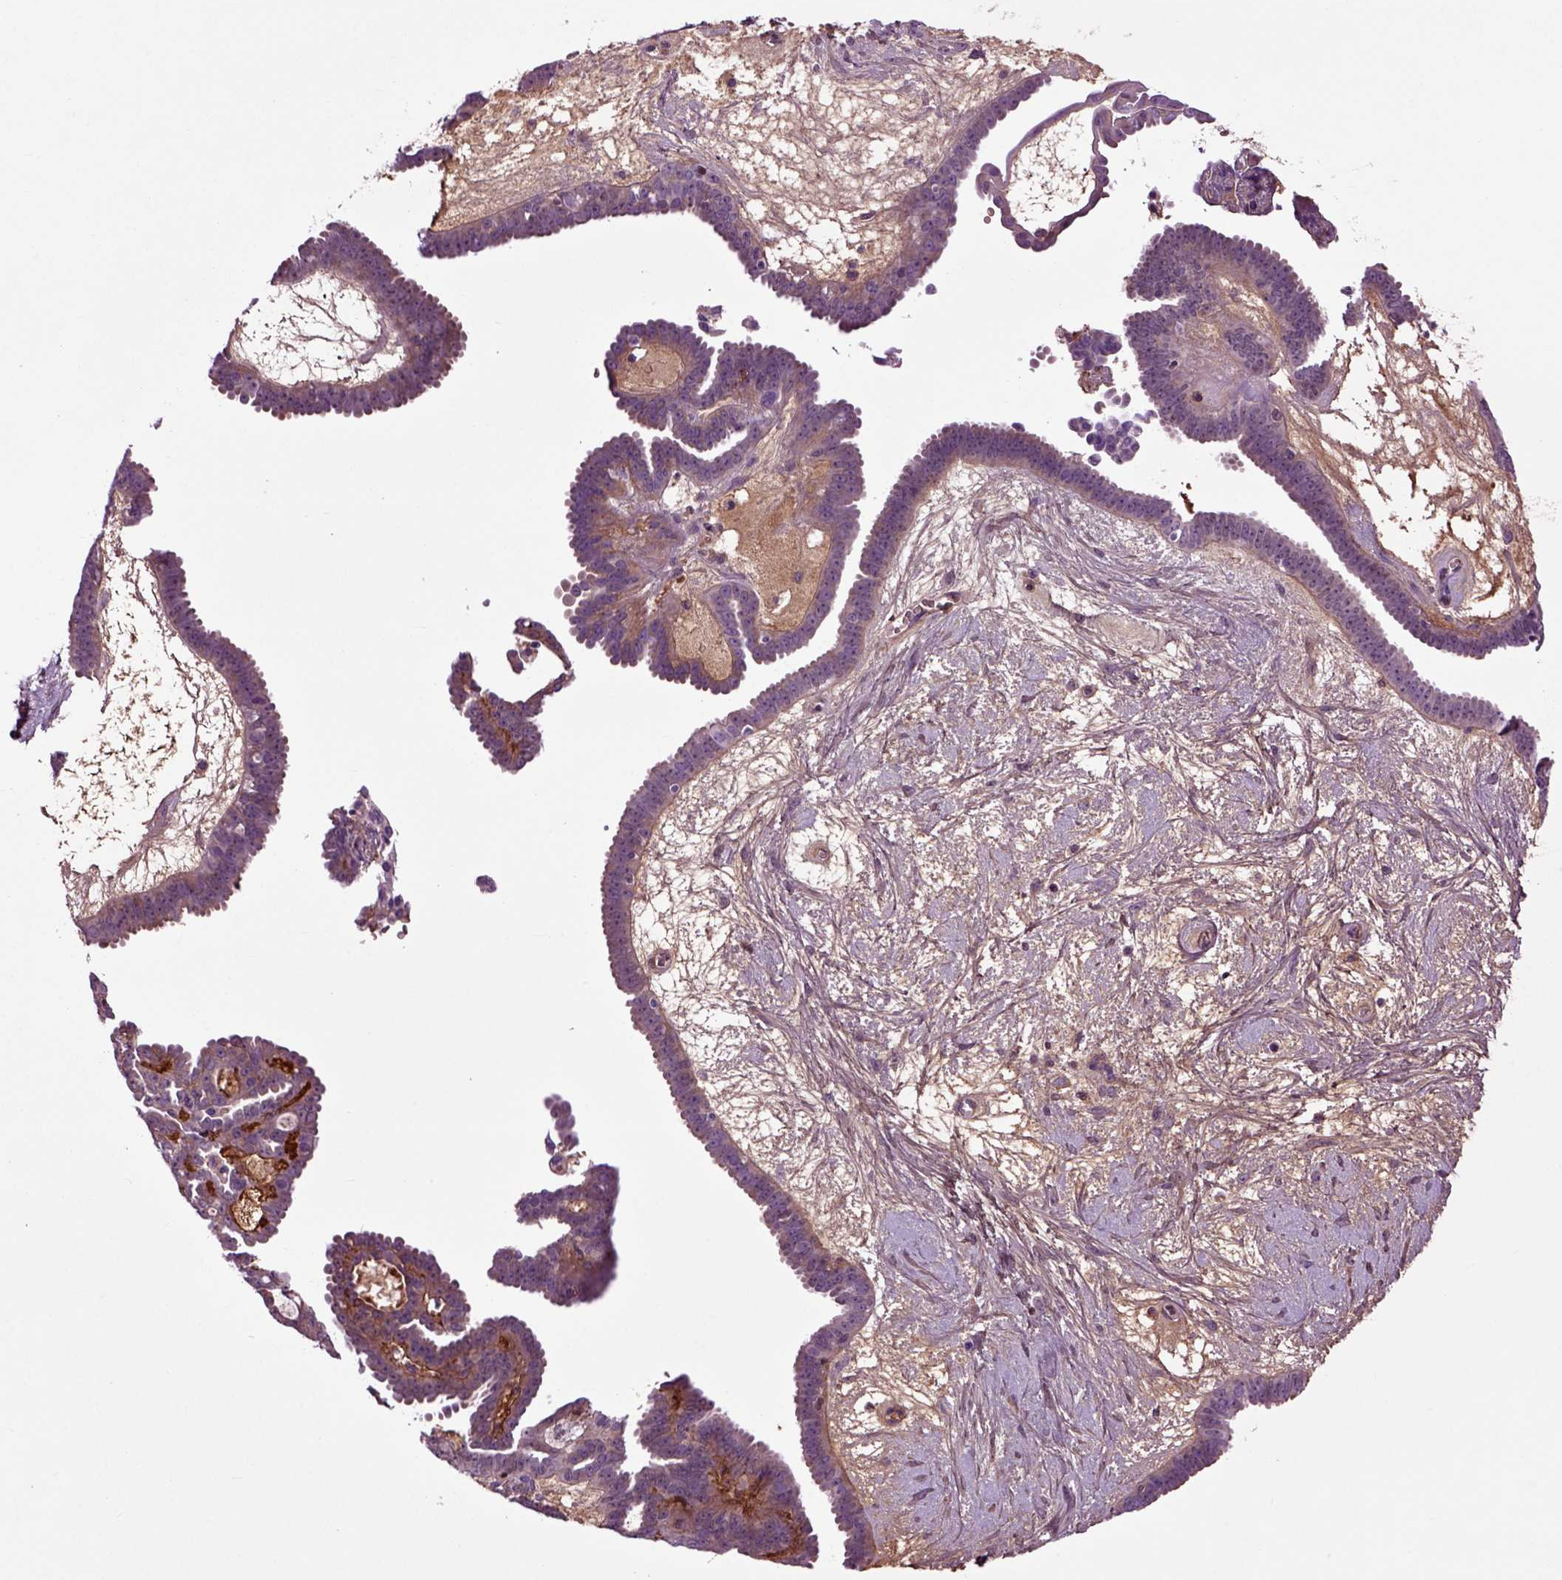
{"staining": {"intensity": "weak", "quantity": ">75%", "location": "cytoplasmic/membranous"}, "tissue": "ovarian cancer", "cell_type": "Tumor cells", "image_type": "cancer", "snomed": [{"axis": "morphology", "description": "Cystadenocarcinoma, serous, NOS"}, {"axis": "topography", "description": "Ovary"}], "caption": "Immunohistochemical staining of ovarian serous cystadenocarcinoma reveals low levels of weak cytoplasmic/membranous staining in approximately >75% of tumor cells. (Stains: DAB in brown, nuclei in blue, Microscopy: brightfield microscopy at high magnification).", "gene": "SPON1", "patient": {"sex": "female", "age": 71}}